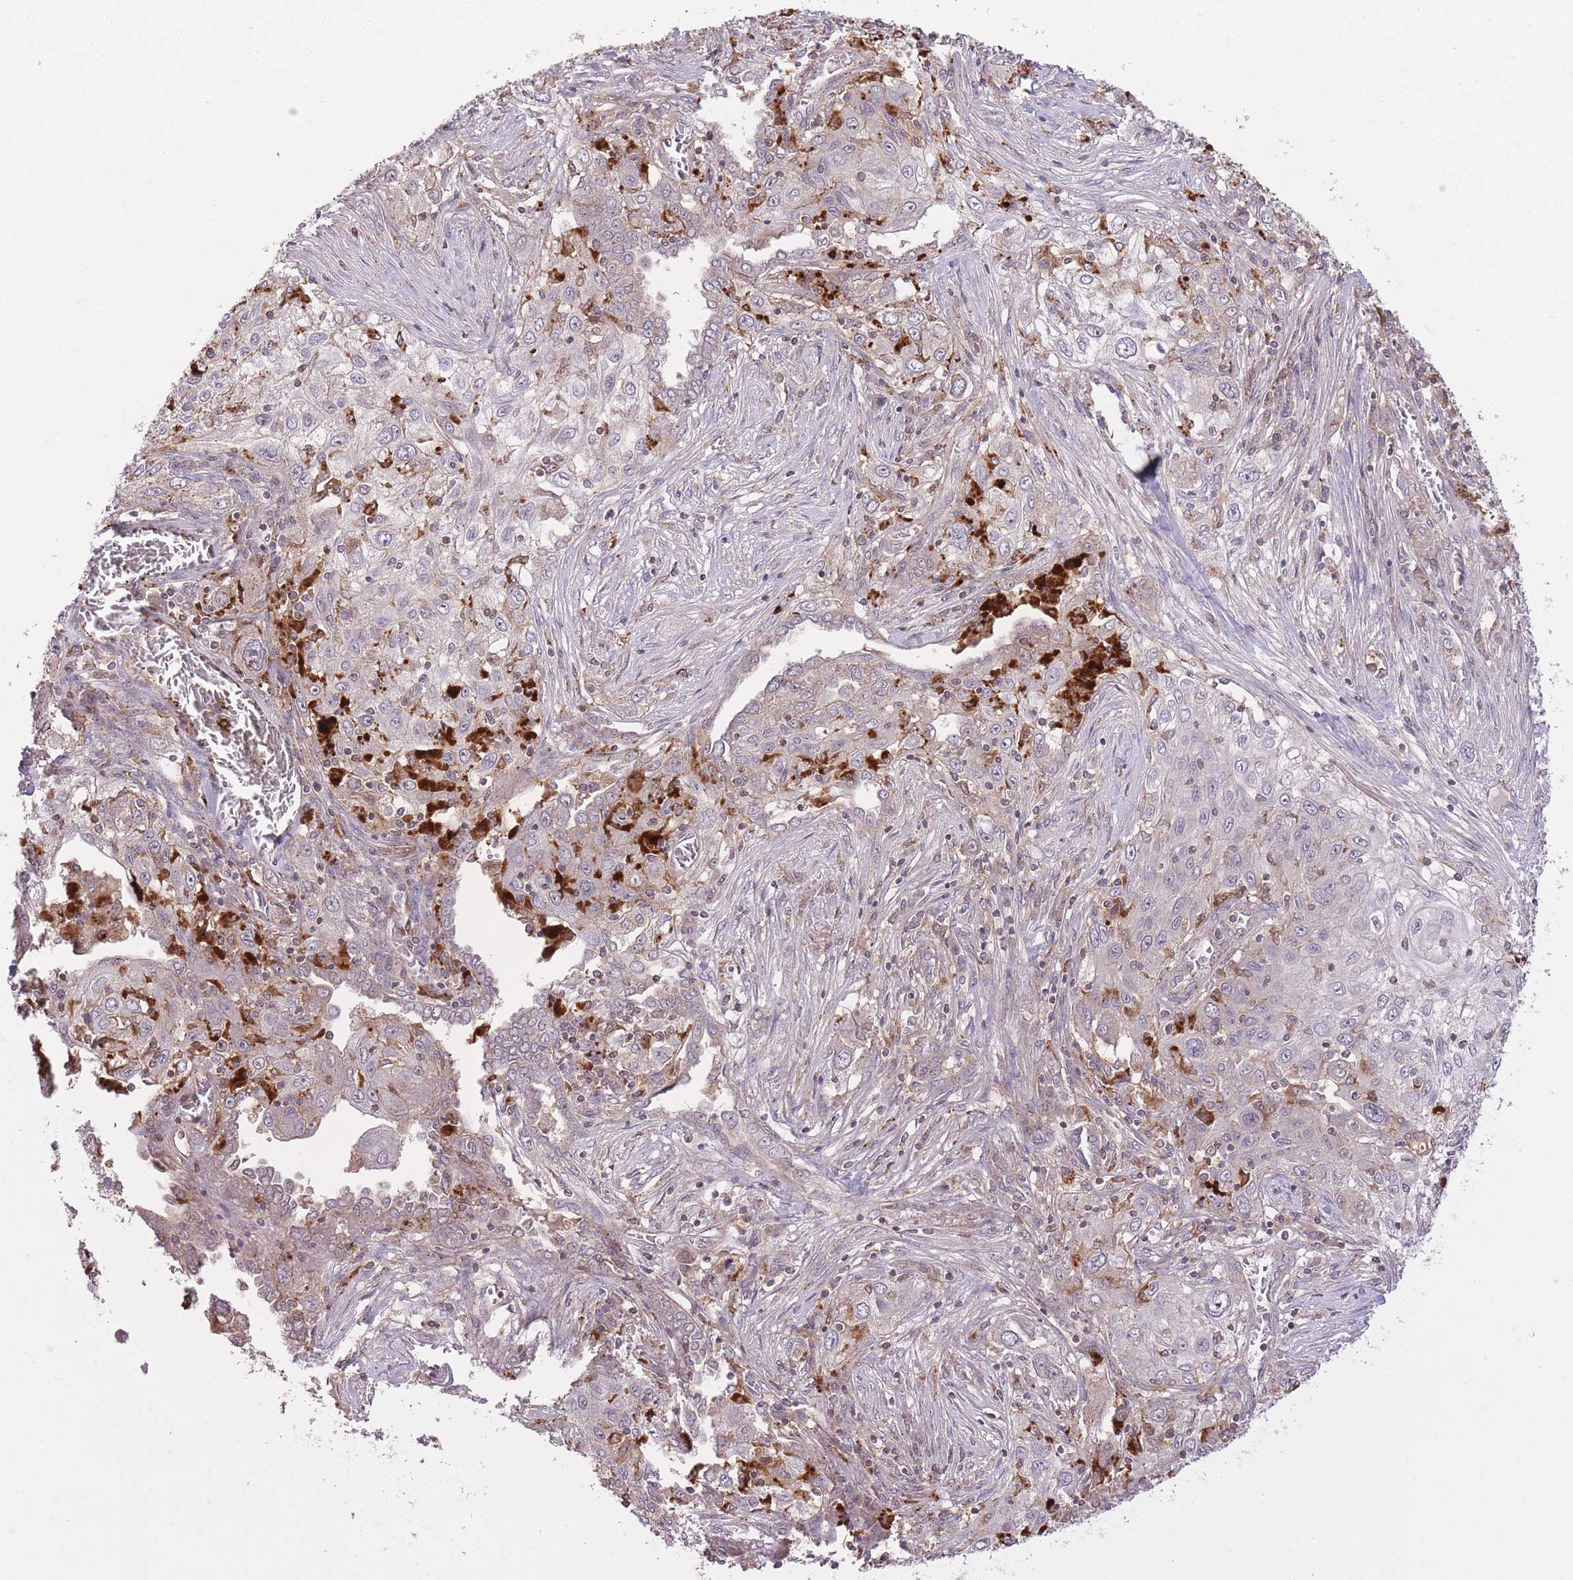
{"staining": {"intensity": "weak", "quantity": "<25%", "location": "cytoplasmic/membranous"}, "tissue": "lung cancer", "cell_type": "Tumor cells", "image_type": "cancer", "snomed": [{"axis": "morphology", "description": "Squamous cell carcinoma, NOS"}, {"axis": "topography", "description": "Lung"}], "caption": "DAB (3,3'-diaminobenzidine) immunohistochemical staining of lung squamous cell carcinoma exhibits no significant positivity in tumor cells. Brightfield microscopy of IHC stained with DAB (brown) and hematoxylin (blue), captured at high magnification.", "gene": "POLR3F", "patient": {"sex": "female", "age": 69}}